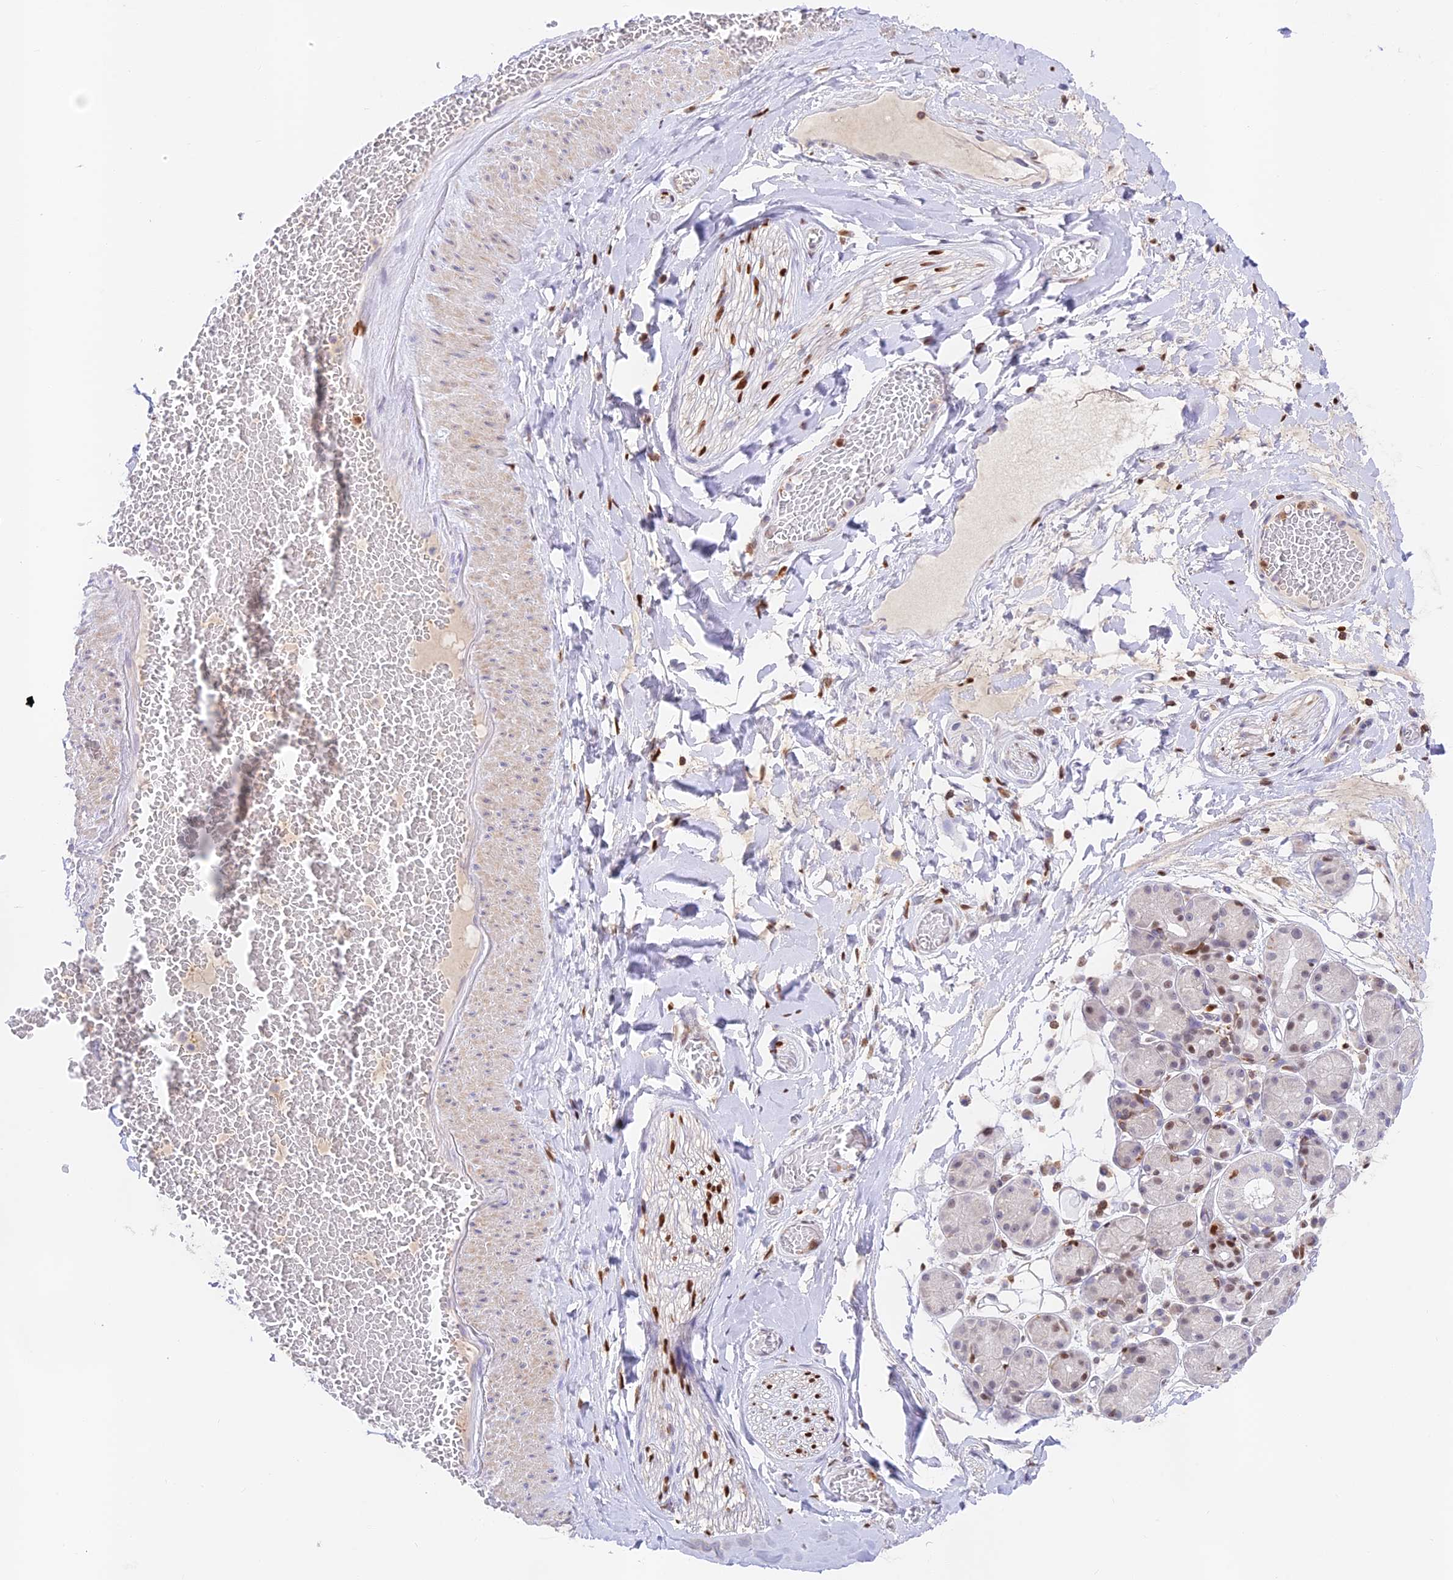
{"staining": {"intensity": "weak", "quantity": "25%-75%", "location": "cytoplasmic/membranous"}, "tissue": "adipose tissue", "cell_type": "Adipocytes", "image_type": "normal", "snomed": [{"axis": "morphology", "description": "Normal tissue, NOS"}, {"axis": "topography", "description": "Salivary gland"}, {"axis": "topography", "description": "Peripheral nerve tissue"}], "caption": "A micrograph of adipose tissue stained for a protein shows weak cytoplasmic/membranous brown staining in adipocytes.", "gene": "DENND1C", "patient": {"sex": "male", "age": 62}}